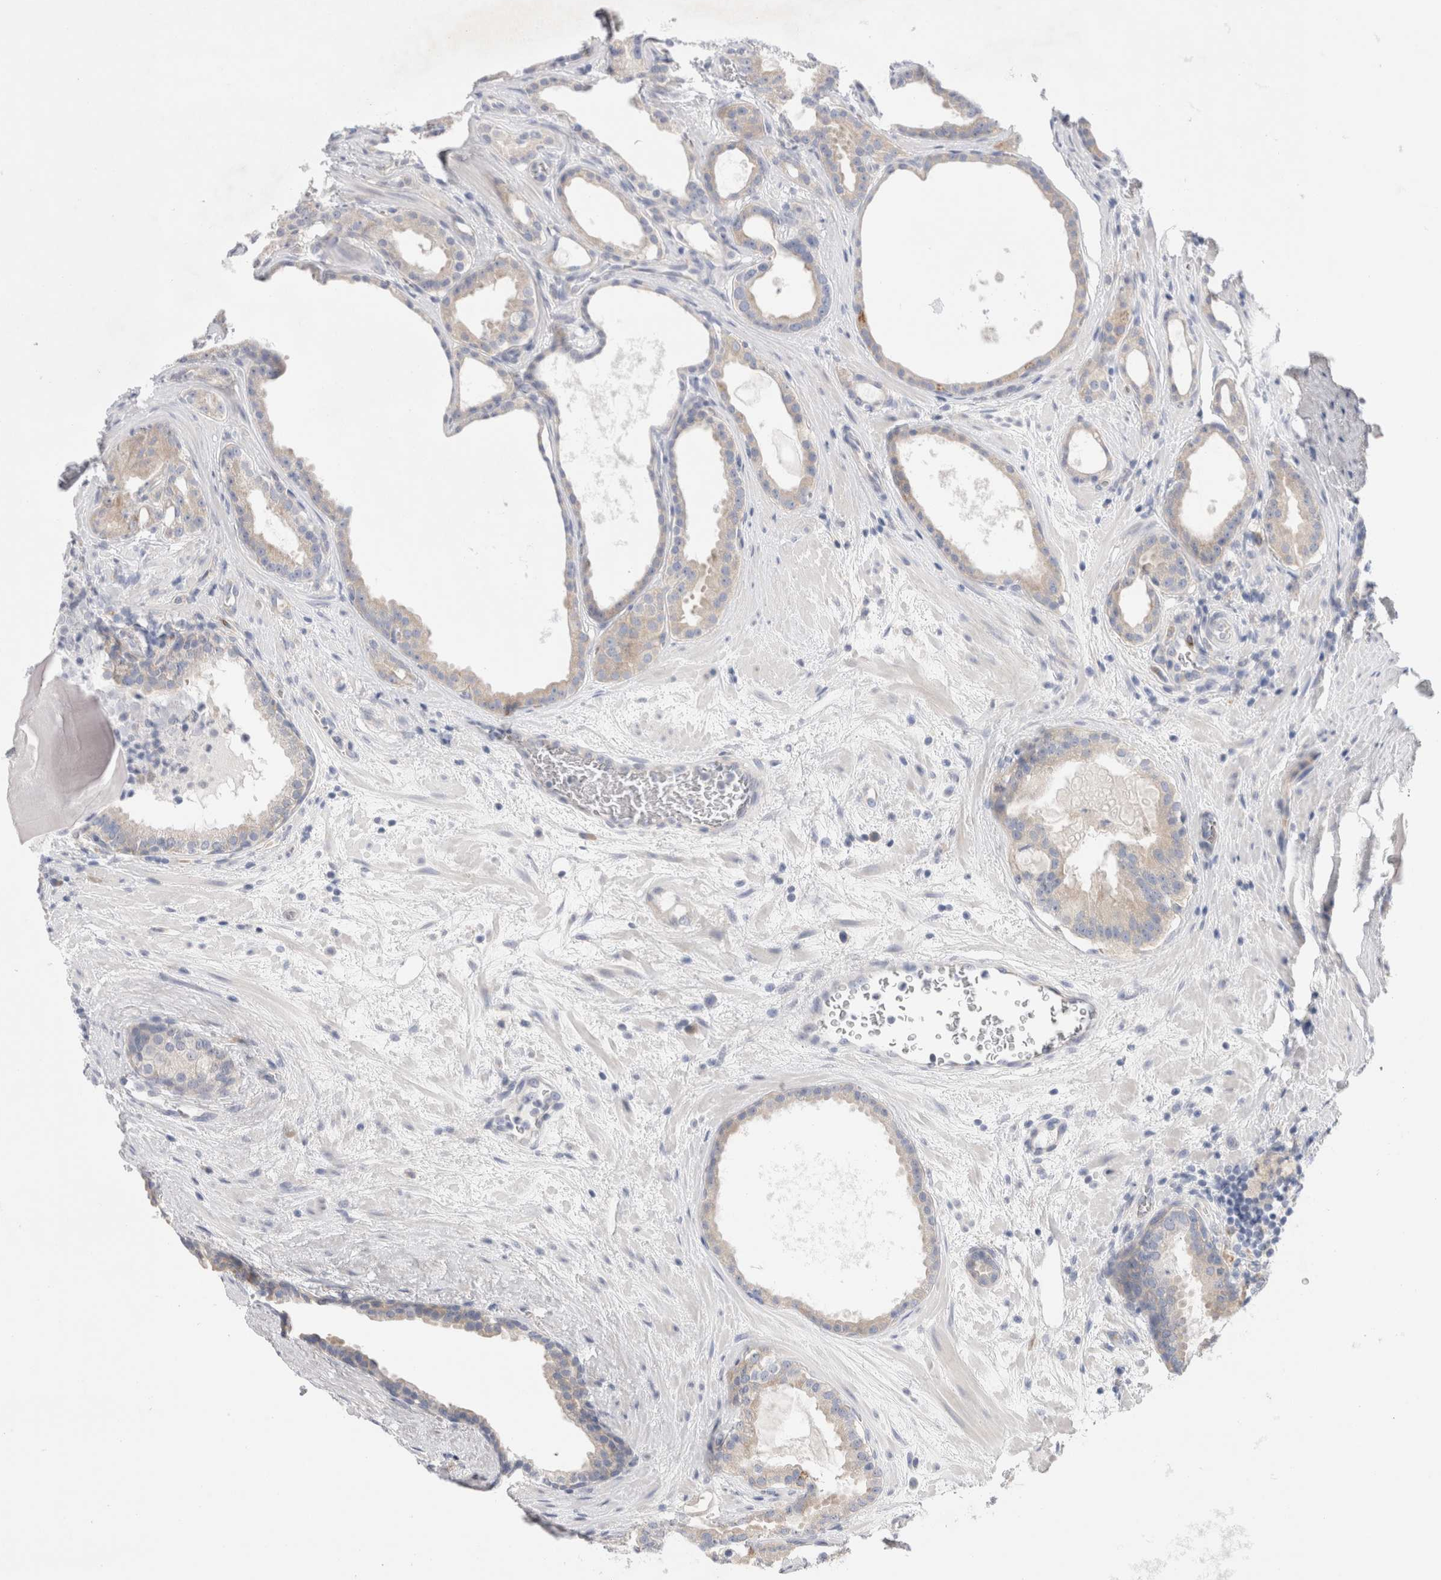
{"staining": {"intensity": "weak", "quantity": "<25%", "location": "cytoplasmic/membranous"}, "tissue": "prostate cancer", "cell_type": "Tumor cells", "image_type": "cancer", "snomed": [{"axis": "morphology", "description": "Adenocarcinoma, High grade"}, {"axis": "topography", "description": "Prostate"}], "caption": "This is a histopathology image of IHC staining of prostate adenocarcinoma (high-grade), which shows no staining in tumor cells.", "gene": "RBM12B", "patient": {"sex": "male", "age": 60}}